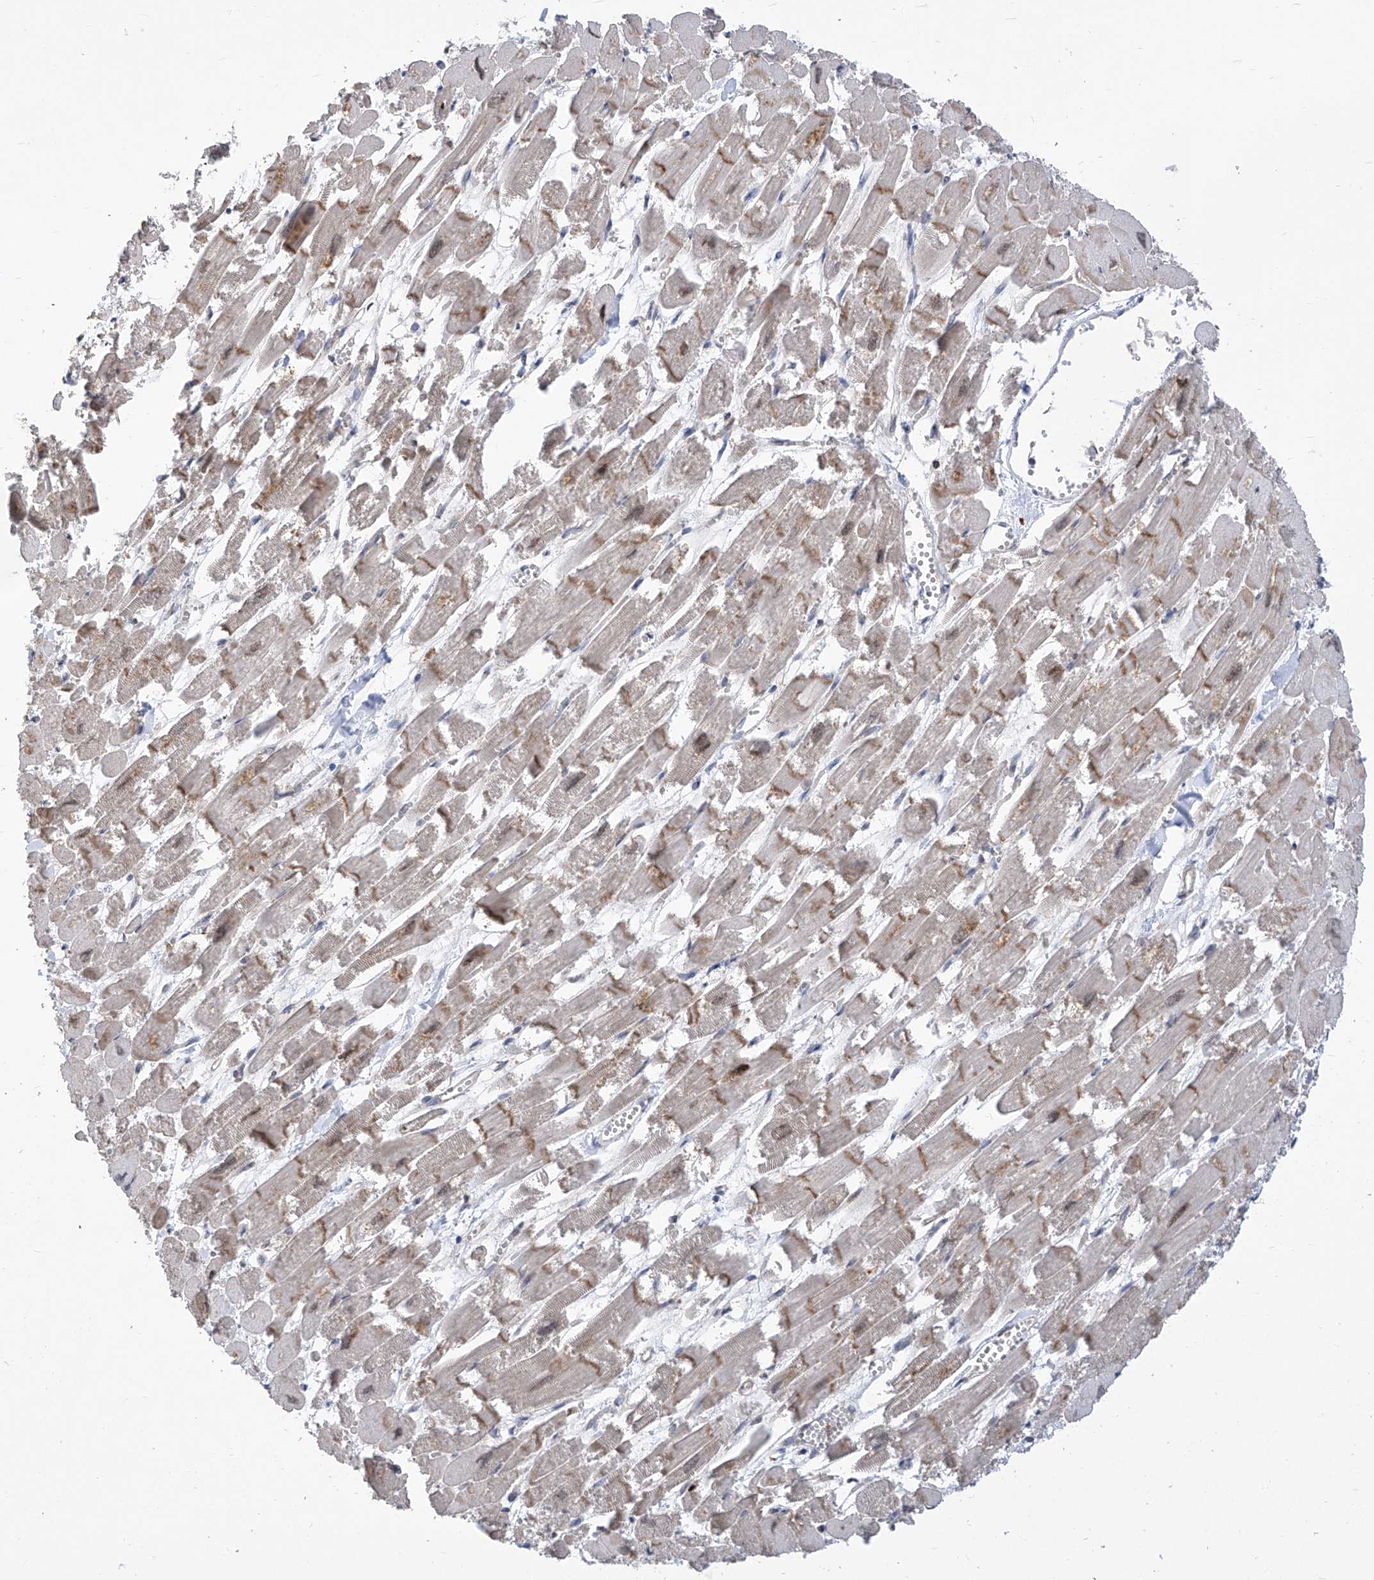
{"staining": {"intensity": "moderate", "quantity": "<25%", "location": "cytoplasmic/membranous"}, "tissue": "heart muscle", "cell_type": "Cardiomyocytes", "image_type": "normal", "snomed": [{"axis": "morphology", "description": "Normal tissue, NOS"}, {"axis": "topography", "description": "Heart"}], "caption": "Immunohistochemistry of normal human heart muscle displays low levels of moderate cytoplasmic/membranous staining in approximately <25% of cardiomyocytes. (DAB (3,3'-diaminobenzidine) IHC, brown staining for protein, blue staining for nuclei).", "gene": "EIF3M", "patient": {"sex": "male", "age": 54}}